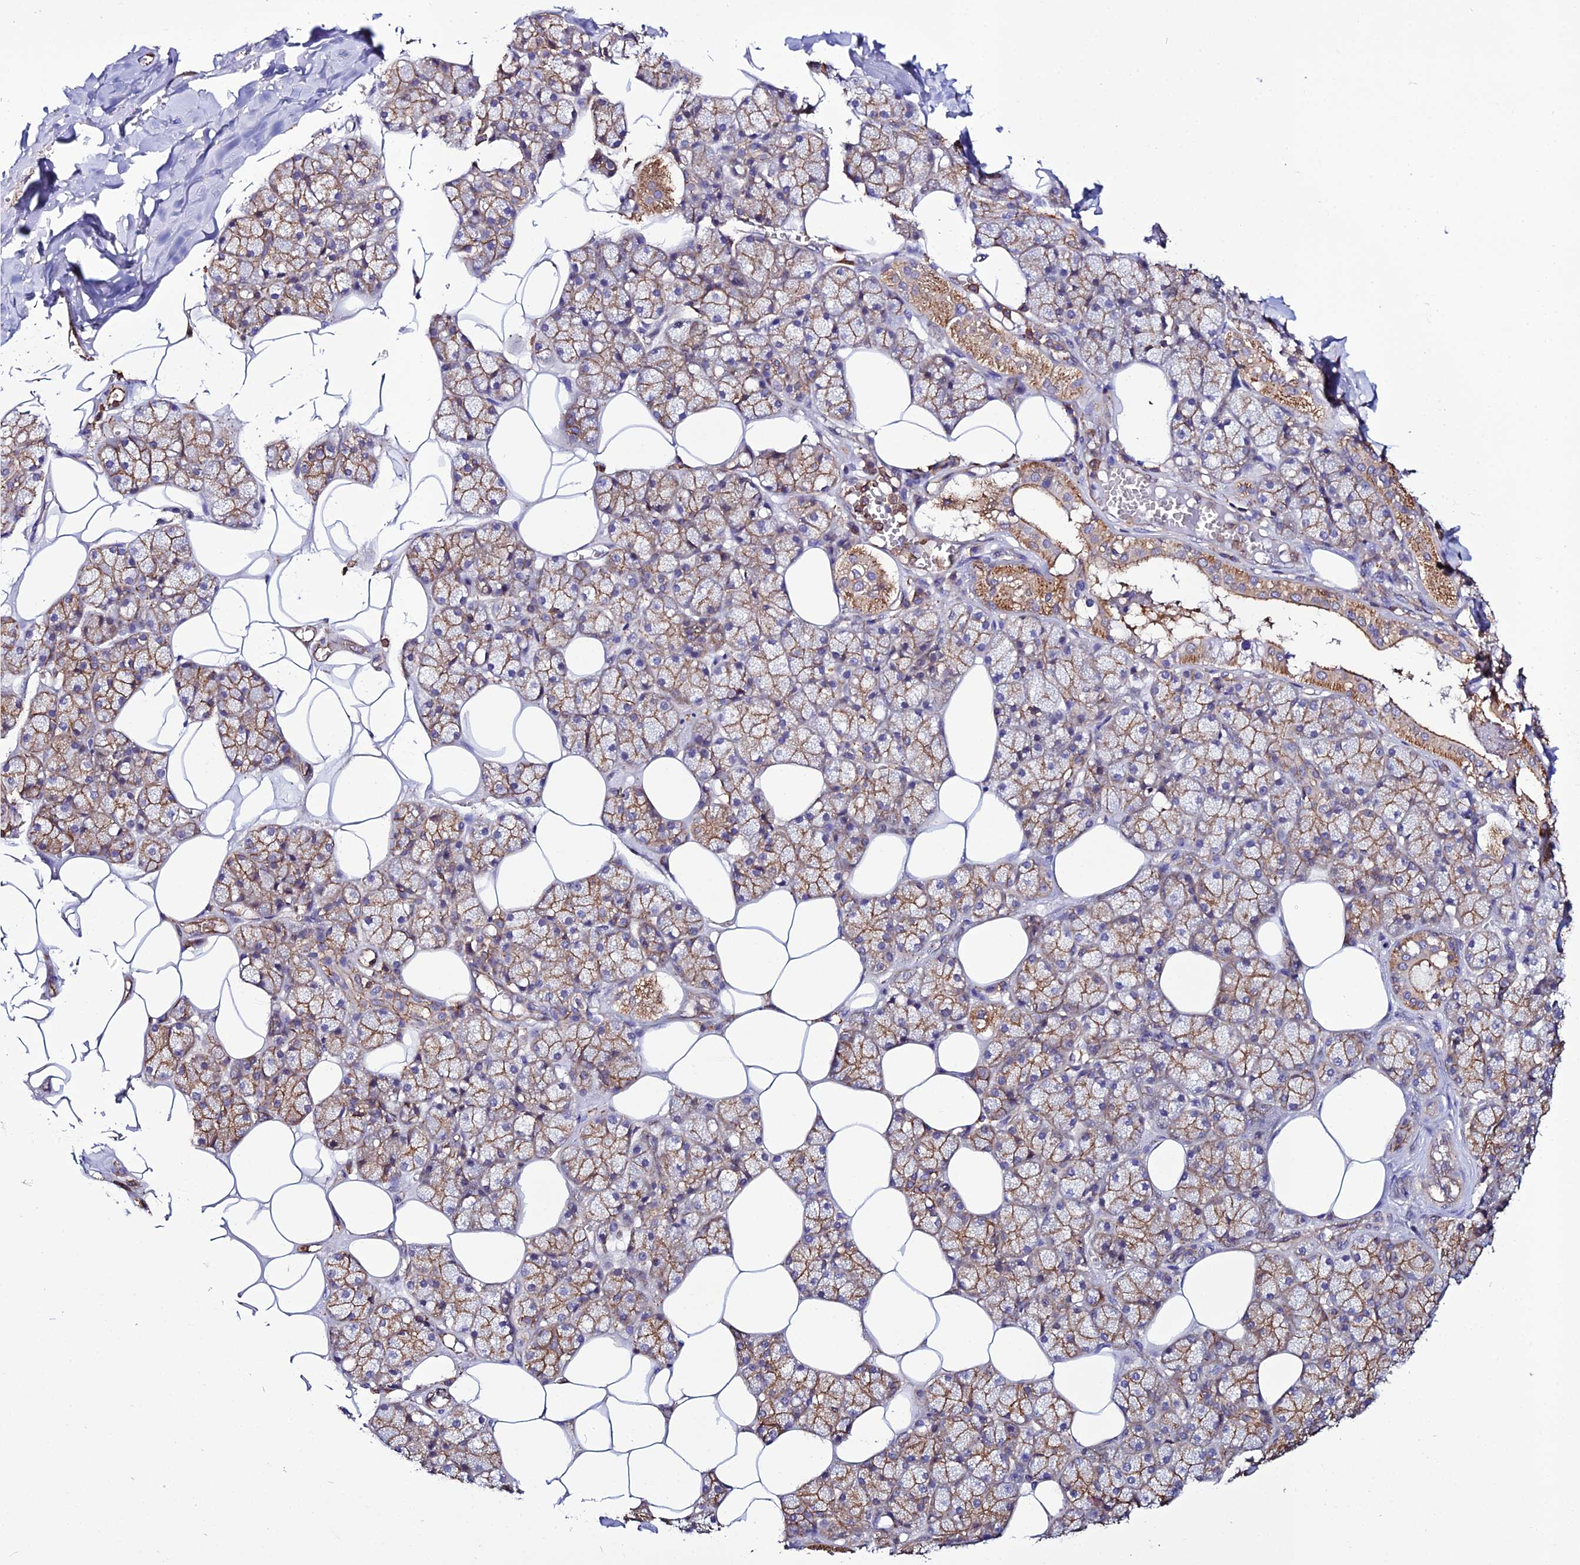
{"staining": {"intensity": "moderate", "quantity": ">75%", "location": "cytoplasmic/membranous"}, "tissue": "salivary gland", "cell_type": "Glandular cells", "image_type": "normal", "snomed": [{"axis": "morphology", "description": "Normal tissue, NOS"}, {"axis": "topography", "description": "Salivary gland"}], "caption": "IHC of normal human salivary gland displays medium levels of moderate cytoplasmic/membranous positivity in approximately >75% of glandular cells.", "gene": "USP17L10", "patient": {"sex": "male", "age": 62}}